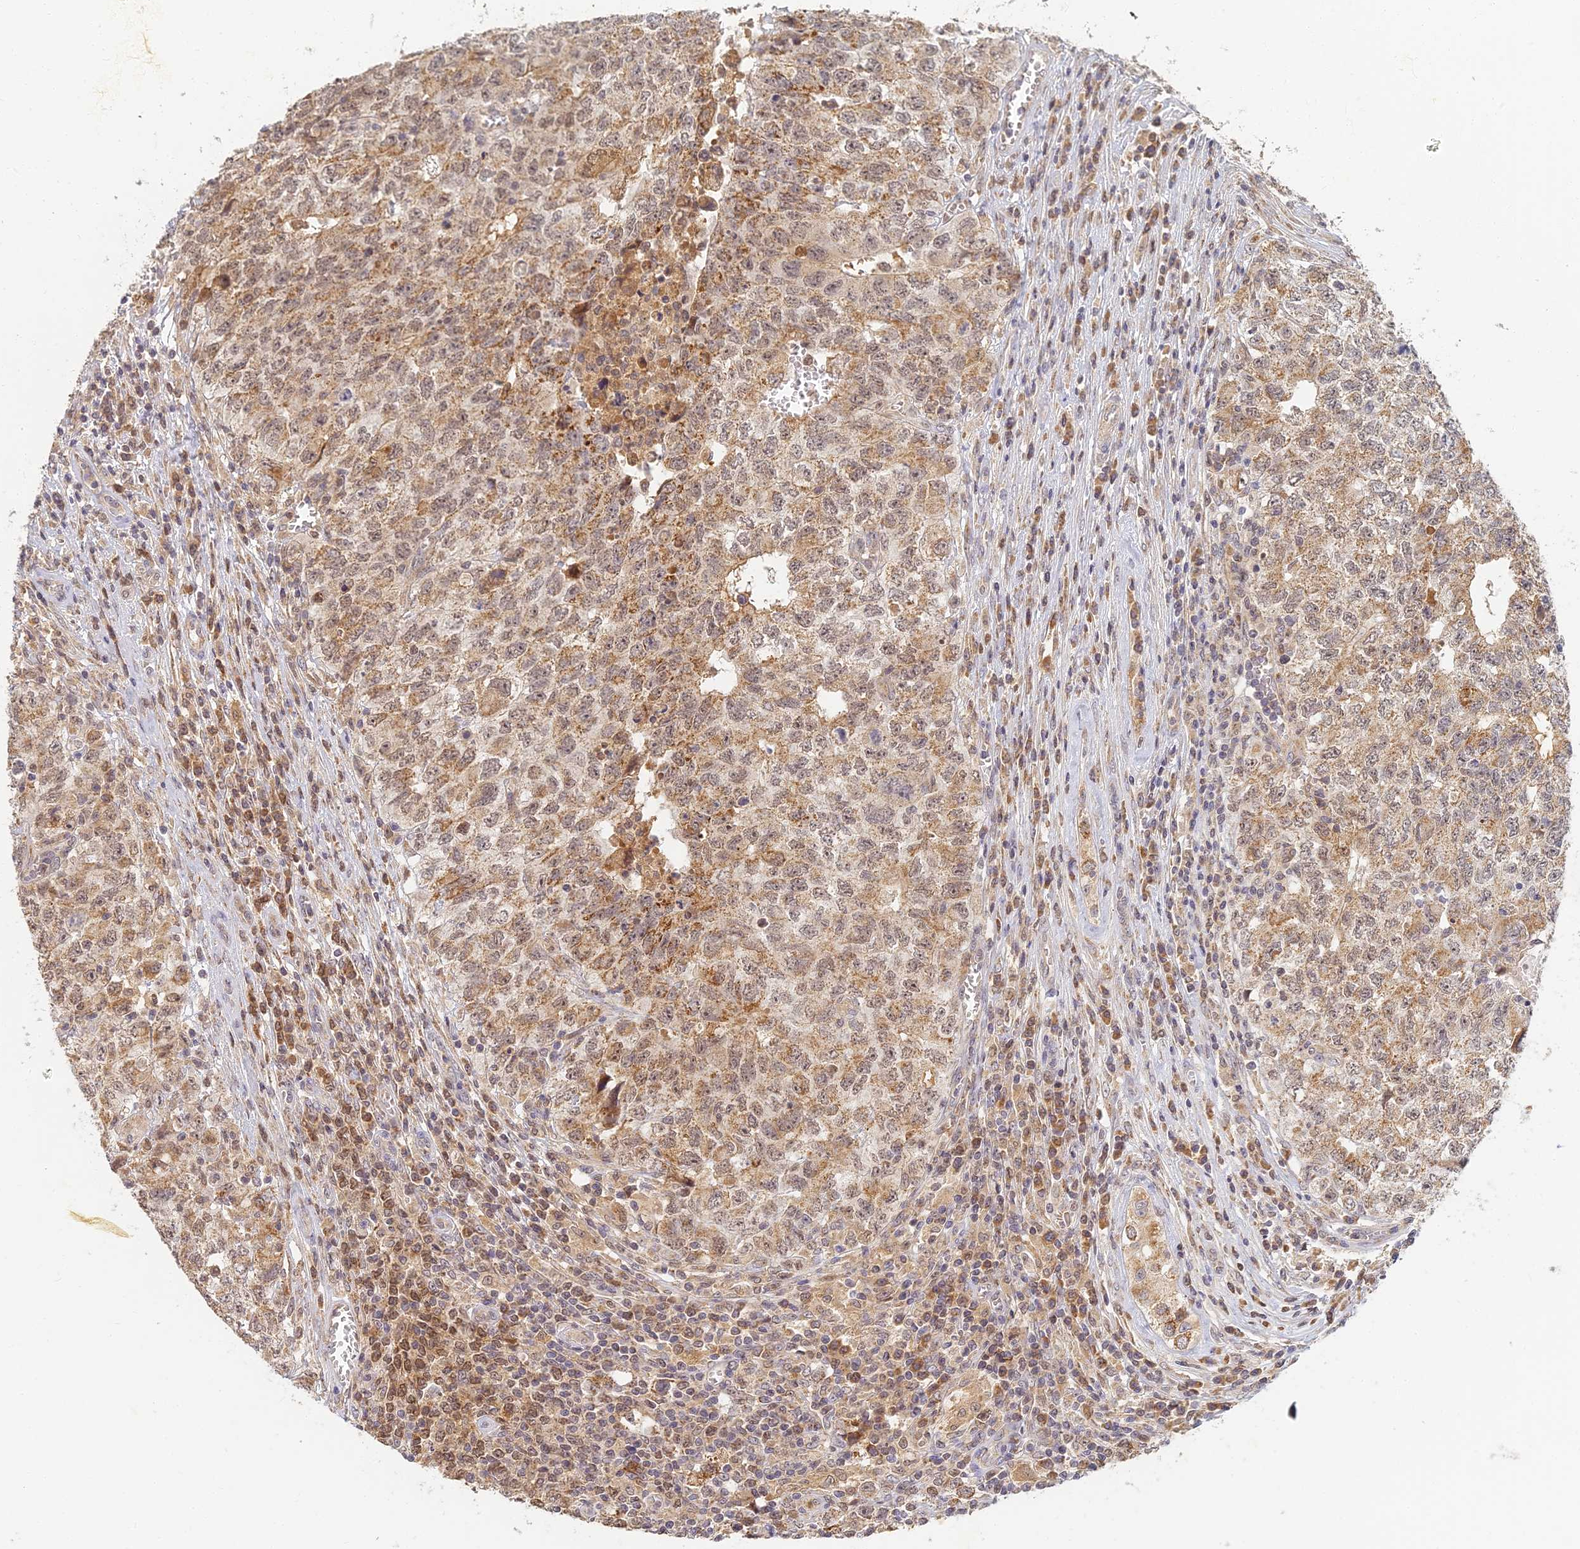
{"staining": {"intensity": "moderate", "quantity": ">75%", "location": "cytoplasmic/membranous"}, "tissue": "testis cancer", "cell_type": "Tumor cells", "image_type": "cancer", "snomed": [{"axis": "morphology", "description": "Carcinoma, Embryonal, NOS"}, {"axis": "topography", "description": "Testis"}], "caption": "The histopathology image exhibits staining of testis cancer, revealing moderate cytoplasmic/membranous protein staining (brown color) within tumor cells.", "gene": "RGL3", "patient": {"sex": "male", "age": 34}}